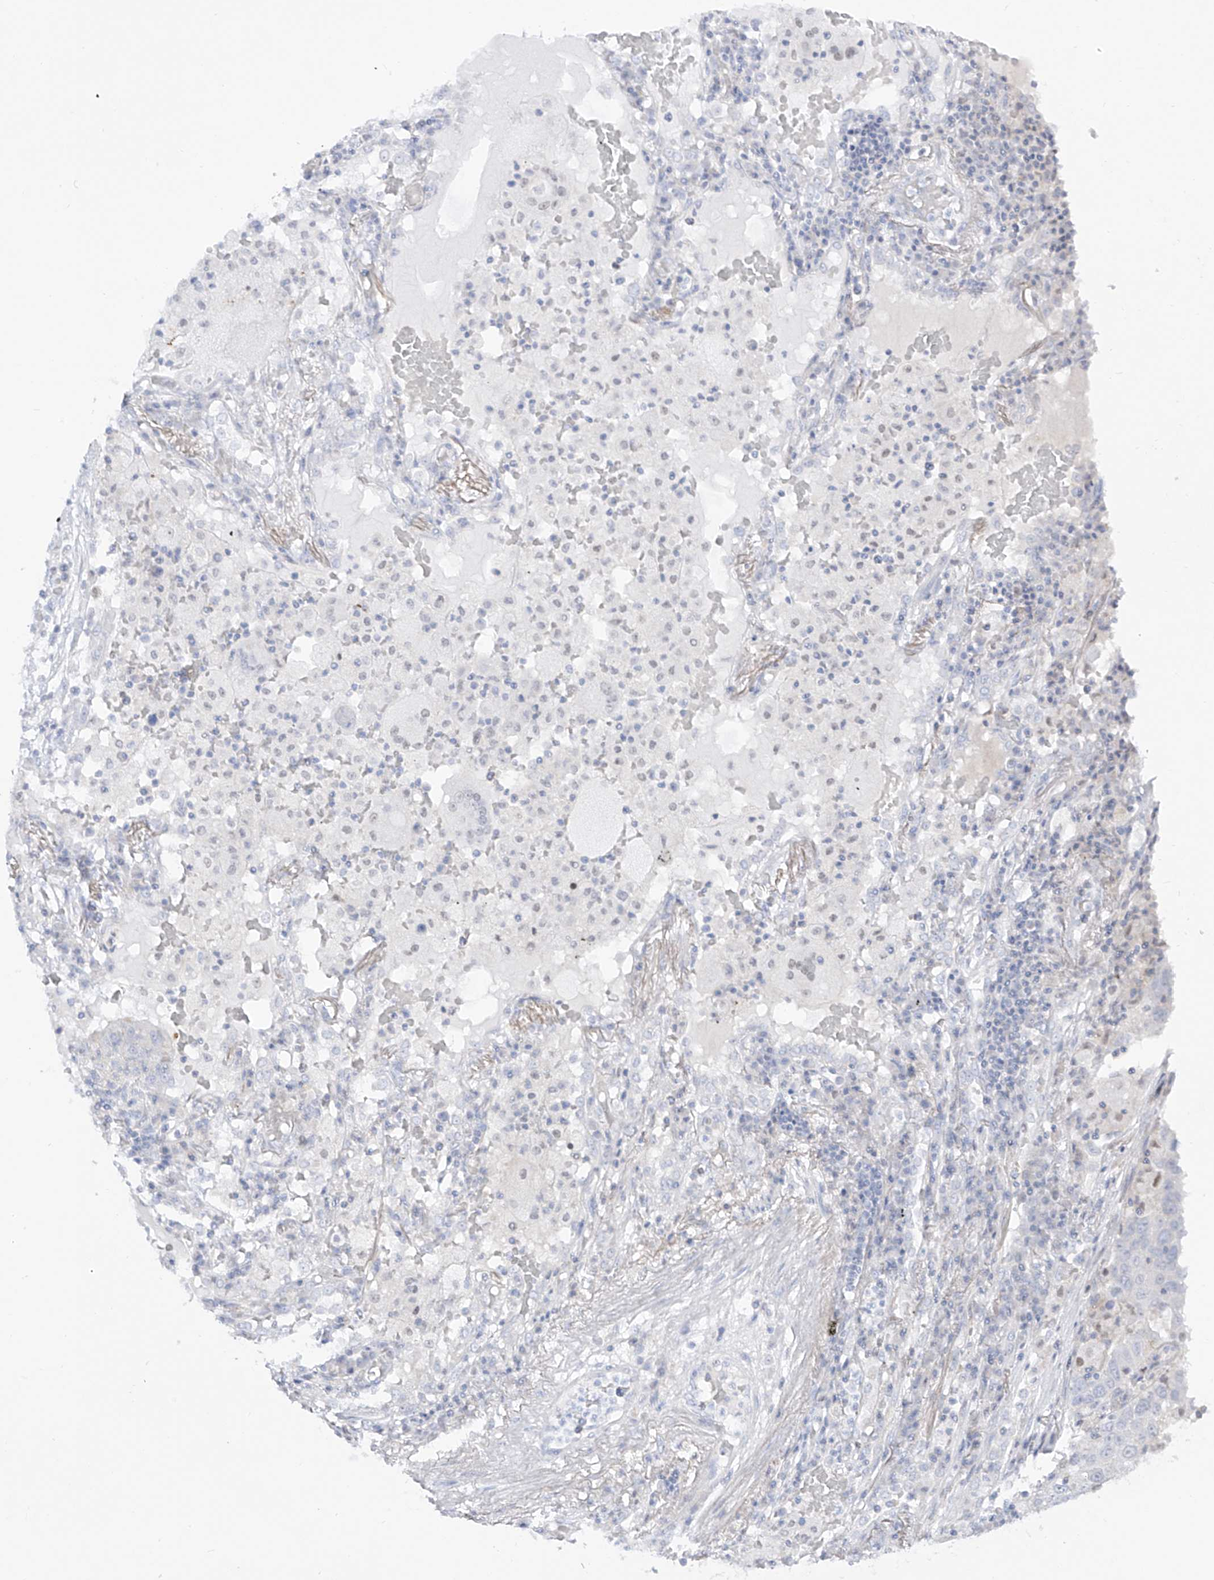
{"staining": {"intensity": "negative", "quantity": "none", "location": "none"}, "tissue": "lung cancer", "cell_type": "Tumor cells", "image_type": "cancer", "snomed": [{"axis": "morphology", "description": "Squamous cell carcinoma, NOS"}, {"axis": "topography", "description": "Lung"}], "caption": "Immunohistochemistry (IHC) micrograph of human lung cancer stained for a protein (brown), which exhibits no expression in tumor cells. (Brightfield microscopy of DAB immunohistochemistry at high magnification).", "gene": "DMKN", "patient": {"sex": "male", "age": 65}}